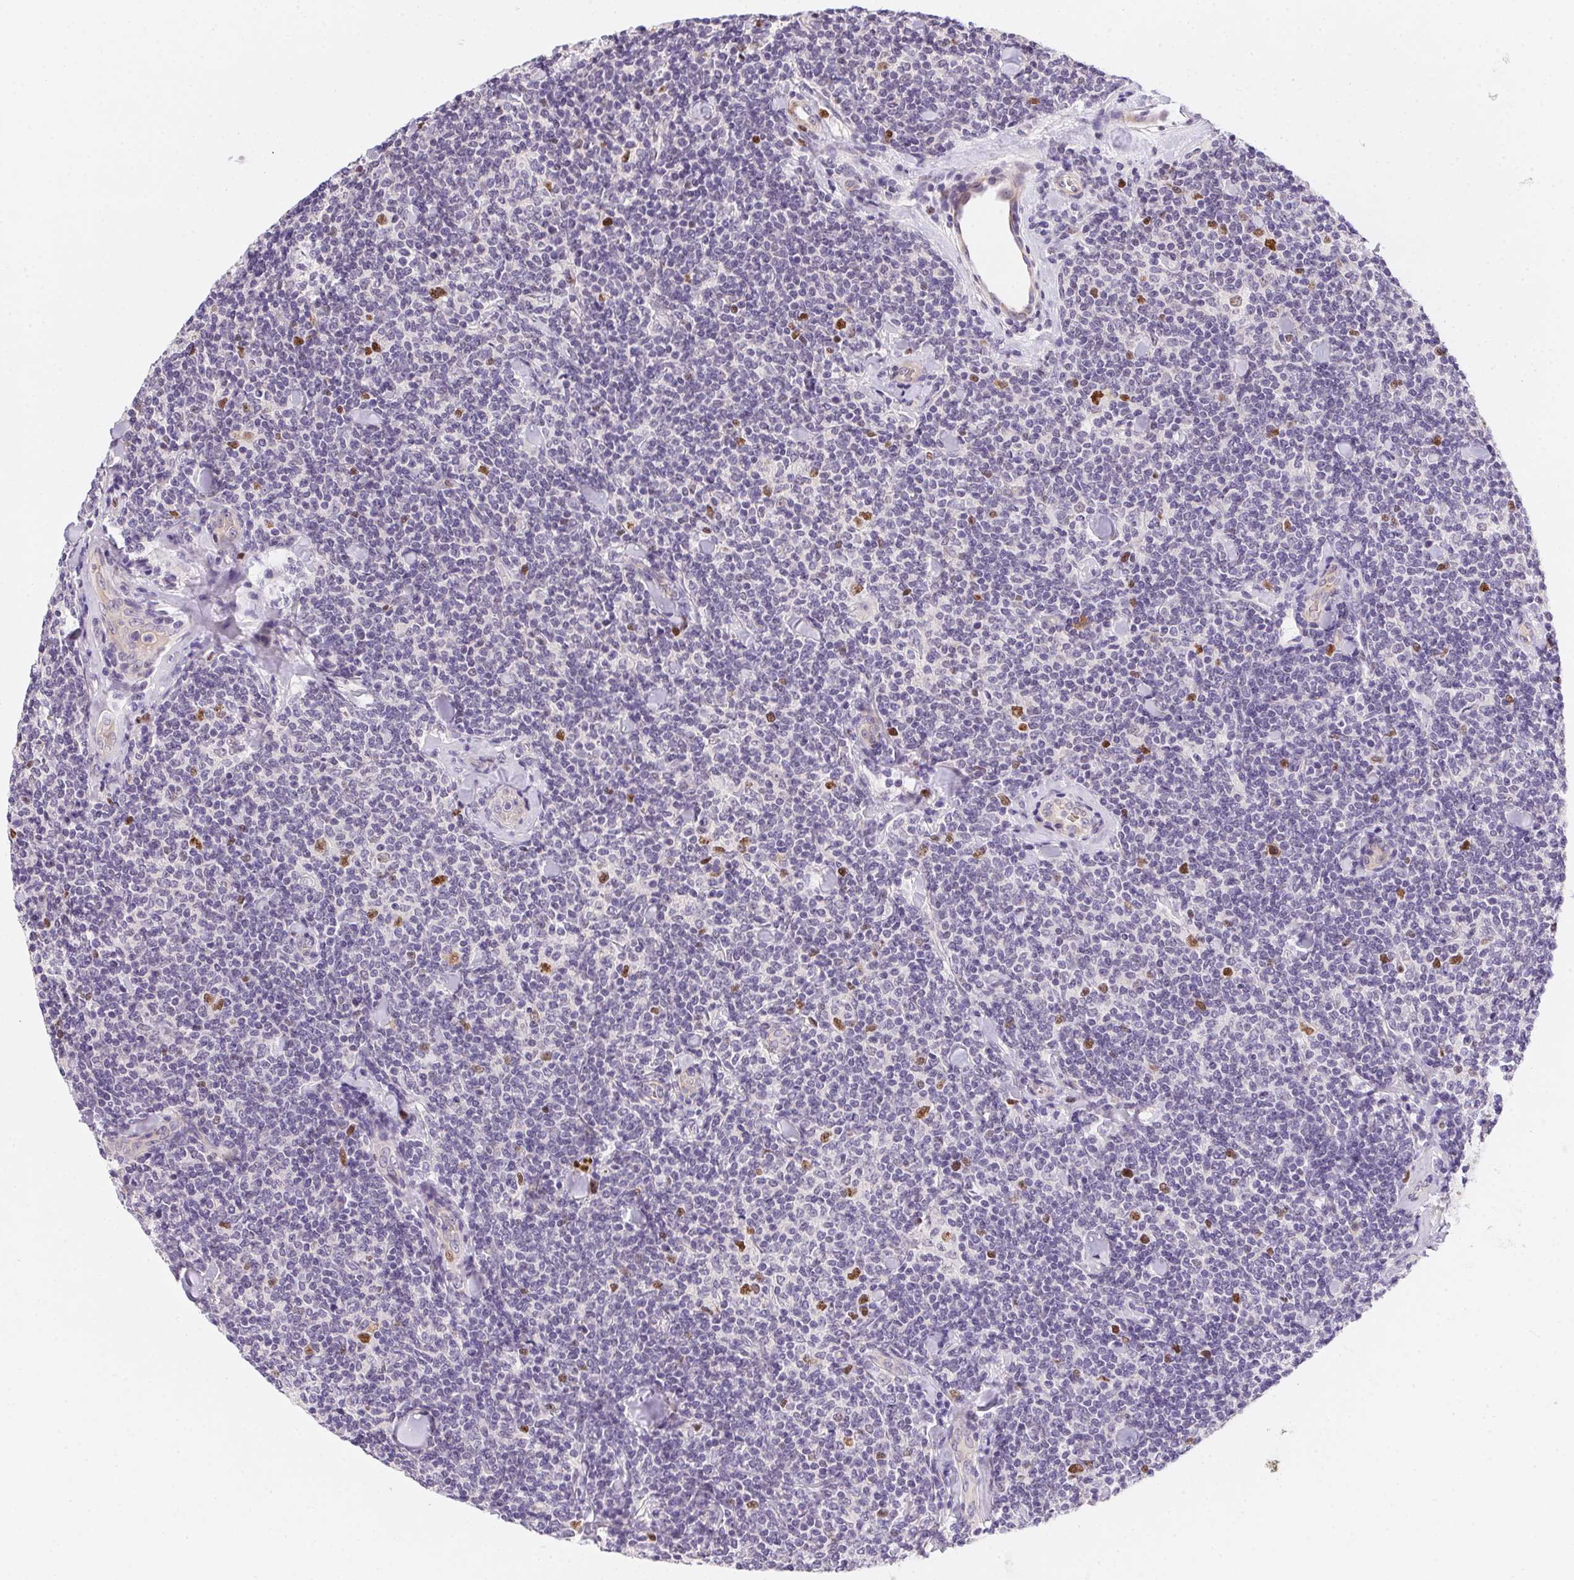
{"staining": {"intensity": "negative", "quantity": "none", "location": "none"}, "tissue": "lymphoma", "cell_type": "Tumor cells", "image_type": "cancer", "snomed": [{"axis": "morphology", "description": "Malignant lymphoma, non-Hodgkin's type, Low grade"}, {"axis": "topography", "description": "Lymph node"}], "caption": "DAB immunohistochemical staining of human lymphoma displays no significant expression in tumor cells. Brightfield microscopy of immunohistochemistry (IHC) stained with DAB (3,3'-diaminobenzidine) (brown) and hematoxylin (blue), captured at high magnification.", "gene": "HELLS", "patient": {"sex": "female", "age": 56}}